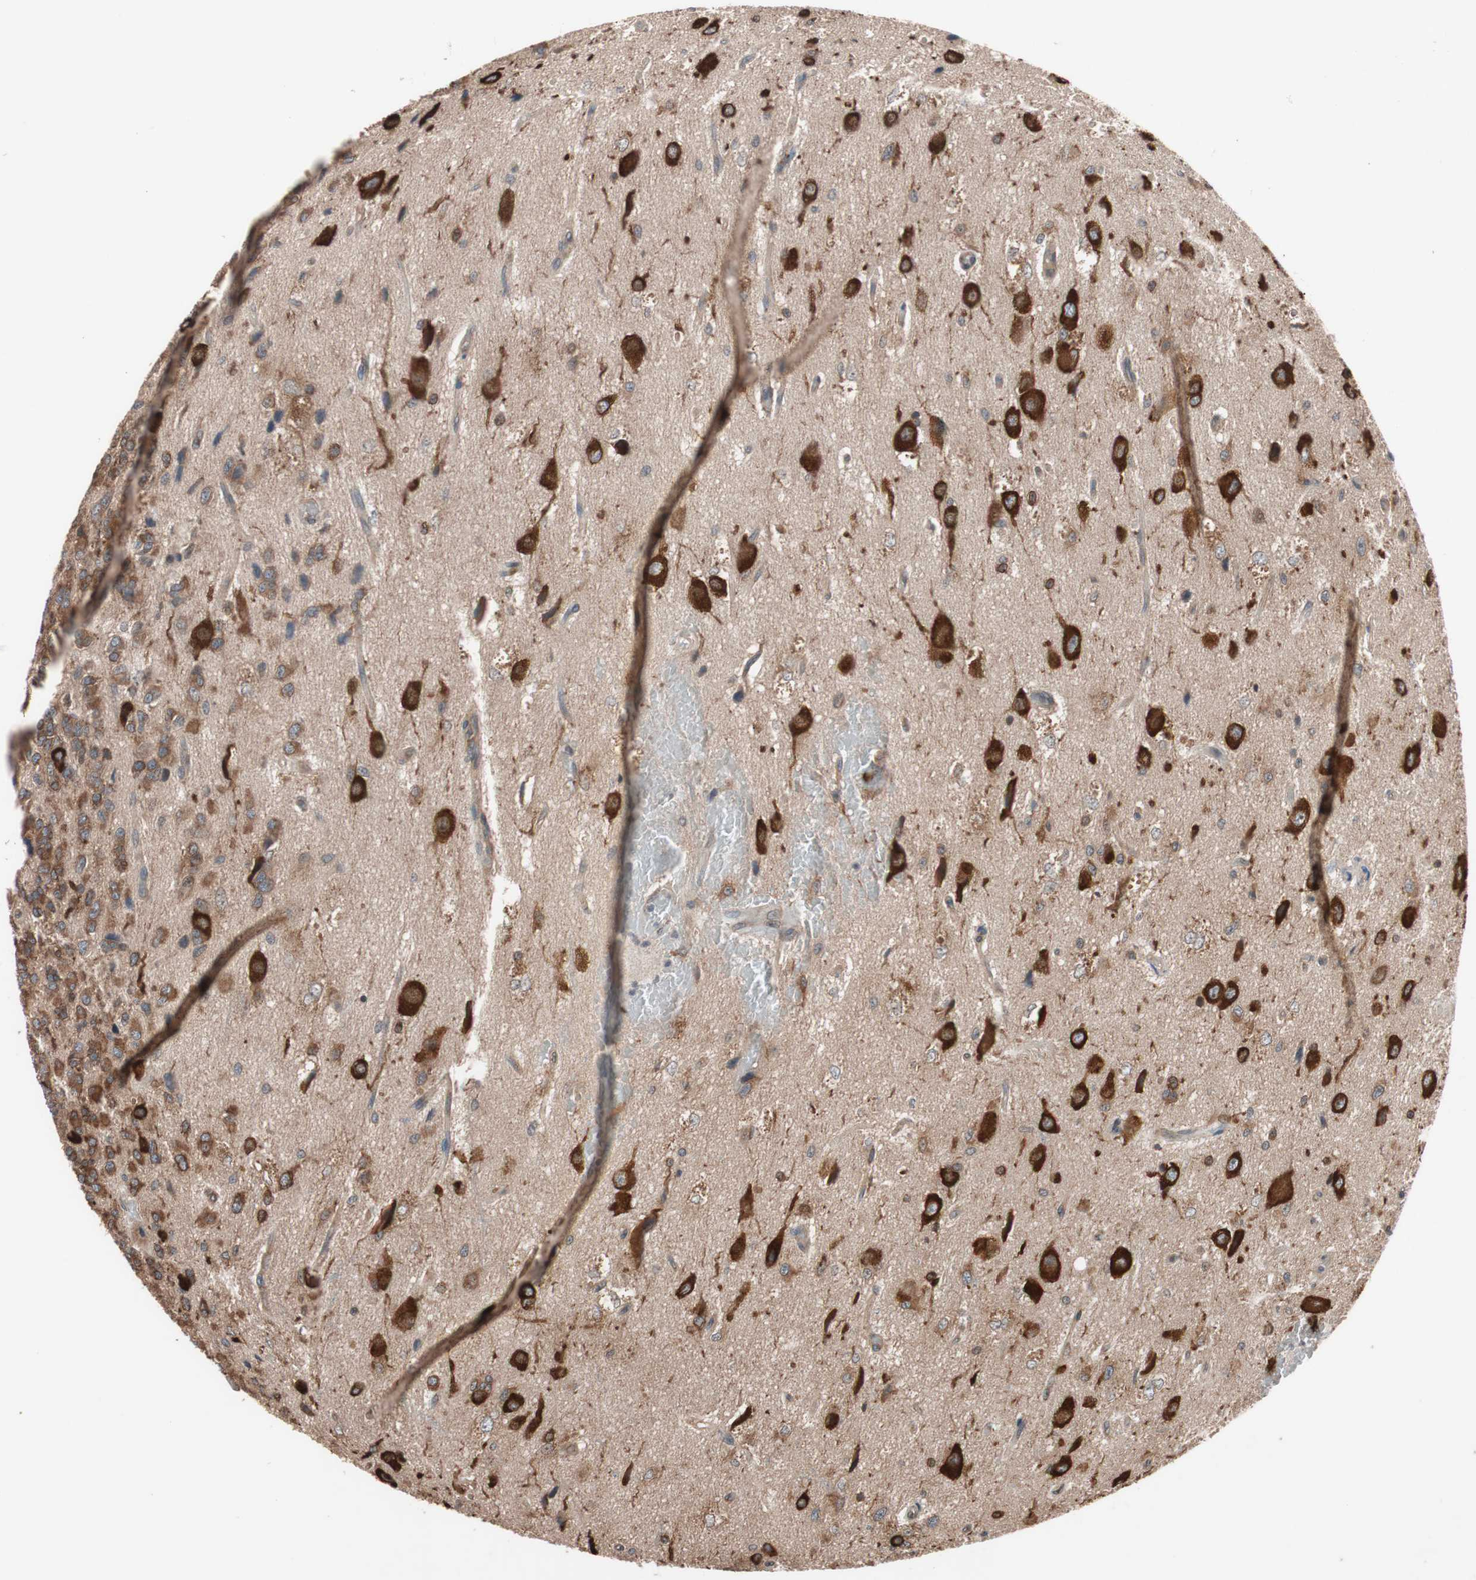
{"staining": {"intensity": "moderate", "quantity": ">75%", "location": "cytoplasmic/membranous"}, "tissue": "glioma", "cell_type": "Tumor cells", "image_type": "cancer", "snomed": [{"axis": "morphology", "description": "Glioma, malignant, High grade"}, {"axis": "topography", "description": "pancreas cauda"}], "caption": "Moderate cytoplasmic/membranous protein positivity is seen in approximately >75% of tumor cells in glioma.", "gene": "IRS1", "patient": {"sex": "male", "age": 60}}